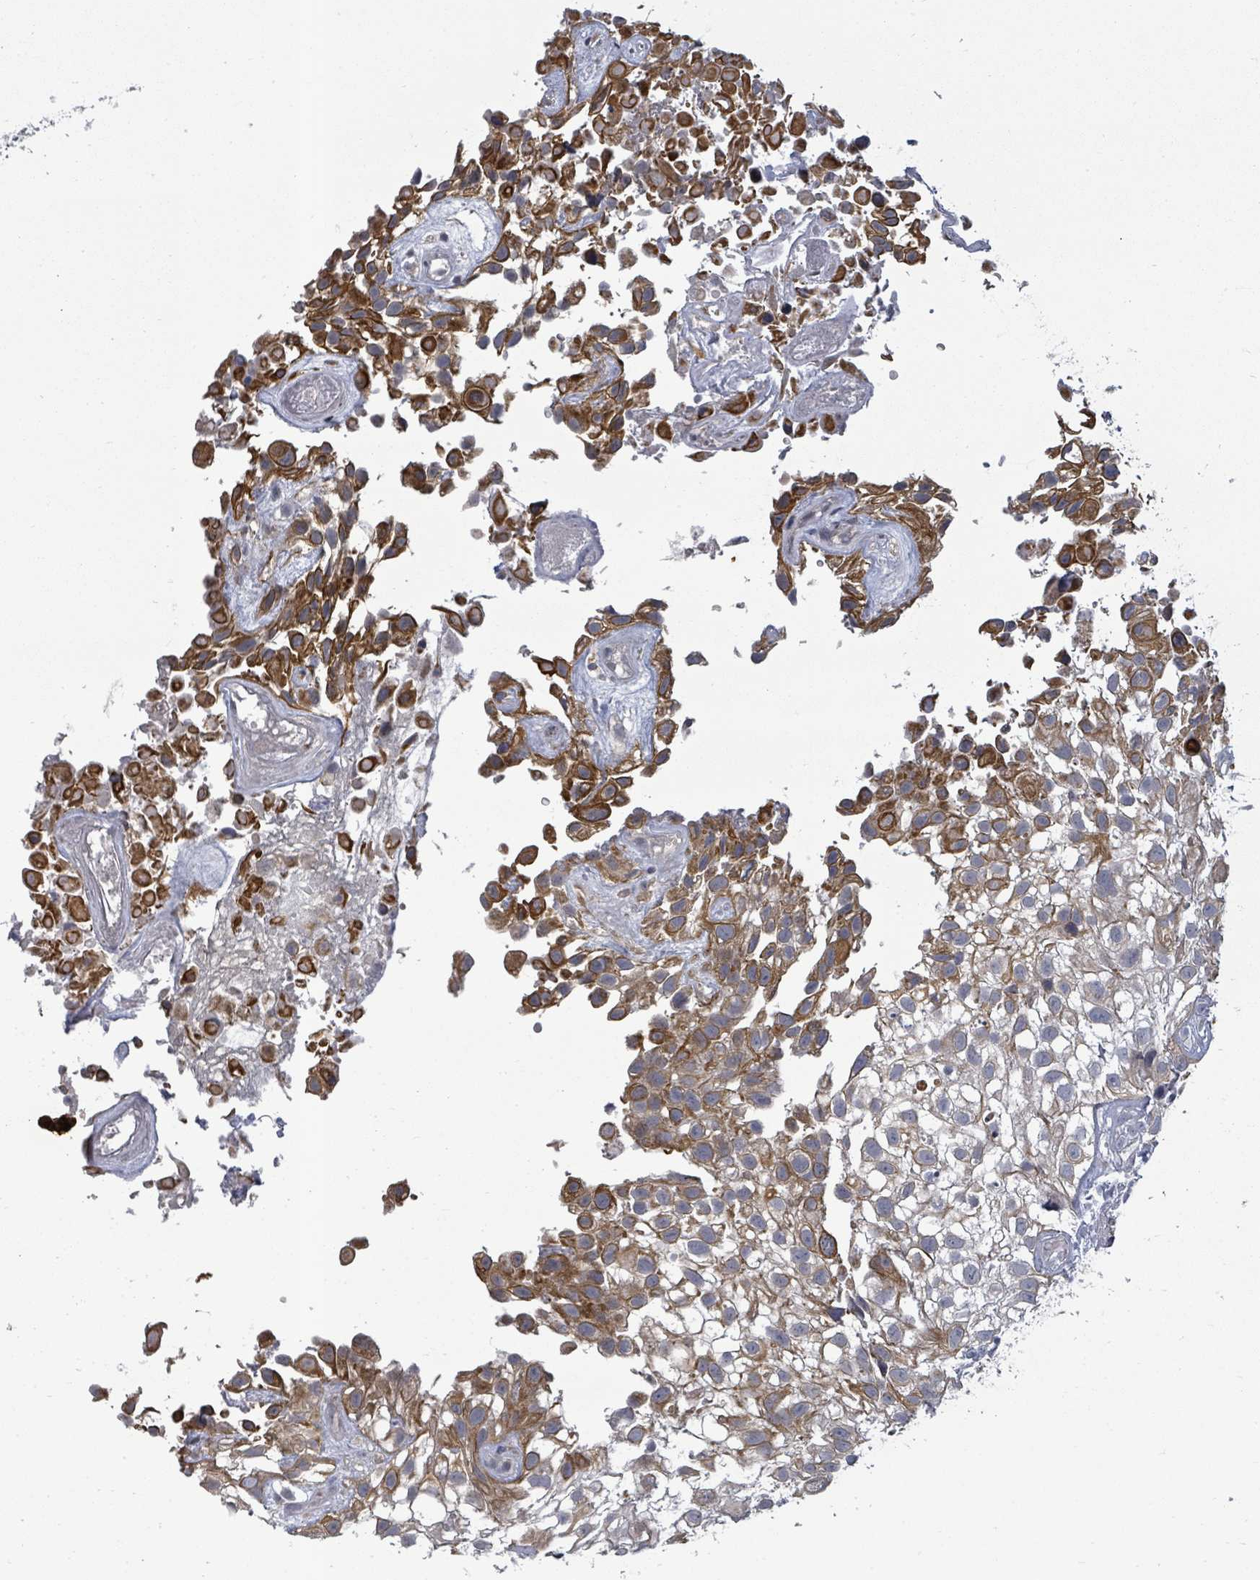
{"staining": {"intensity": "strong", "quantity": ">75%", "location": "cytoplasmic/membranous"}, "tissue": "urothelial cancer", "cell_type": "Tumor cells", "image_type": "cancer", "snomed": [{"axis": "morphology", "description": "Urothelial carcinoma, High grade"}, {"axis": "topography", "description": "Urinary bladder"}], "caption": "High-power microscopy captured an immunohistochemistry (IHC) micrograph of urothelial cancer, revealing strong cytoplasmic/membranous staining in about >75% of tumor cells.", "gene": "PTPN20", "patient": {"sex": "male", "age": 56}}